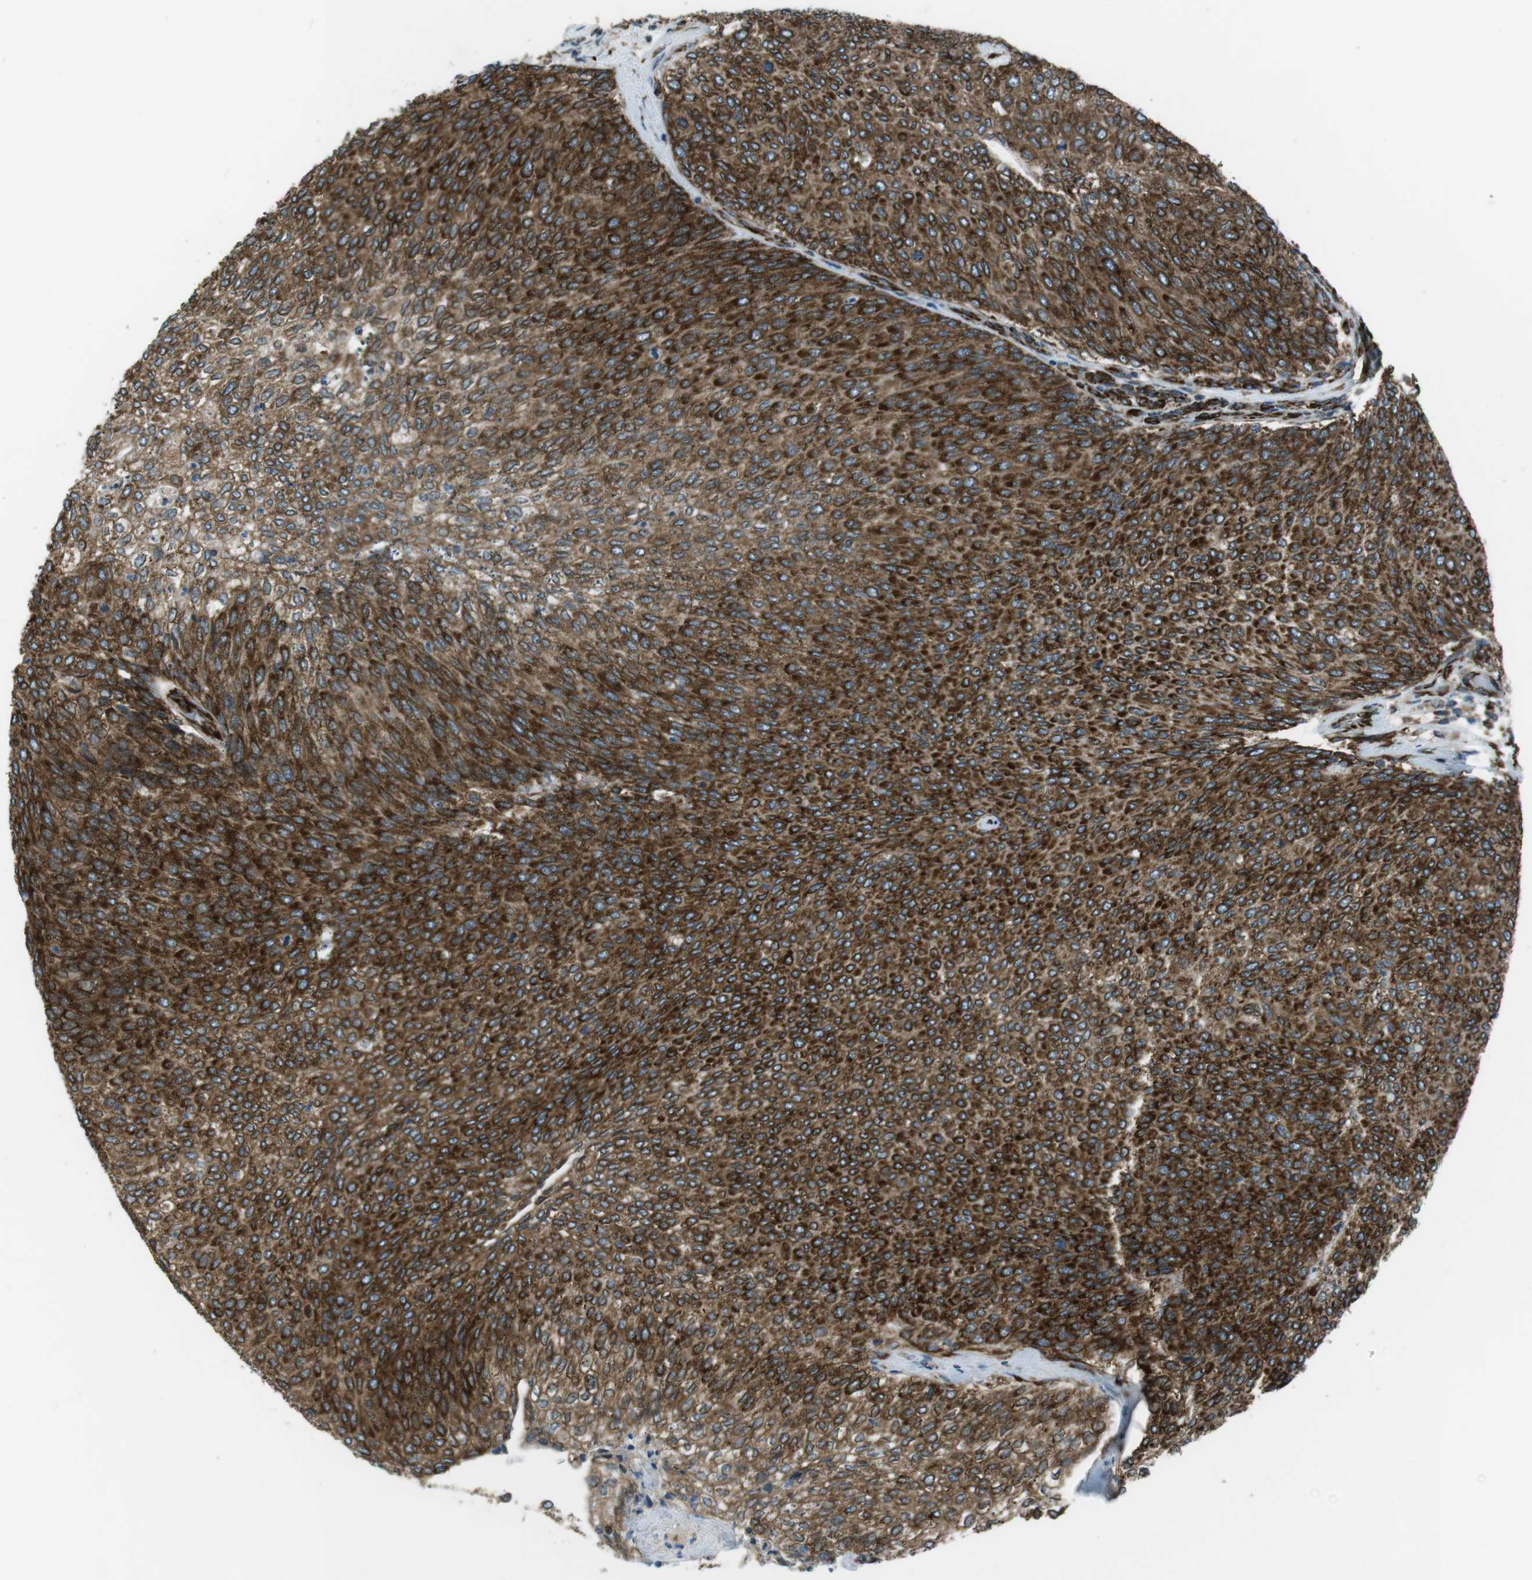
{"staining": {"intensity": "strong", "quantity": ">75%", "location": "cytoplasmic/membranous"}, "tissue": "urothelial cancer", "cell_type": "Tumor cells", "image_type": "cancer", "snomed": [{"axis": "morphology", "description": "Urothelial carcinoma, Low grade"}, {"axis": "topography", "description": "Urinary bladder"}], "caption": "A brown stain highlights strong cytoplasmic/membranous positivity of a protein in human urothelial cancer tumor cells.", "gene": "KTN1", "patient": {"sex": "female", "age": 79}}